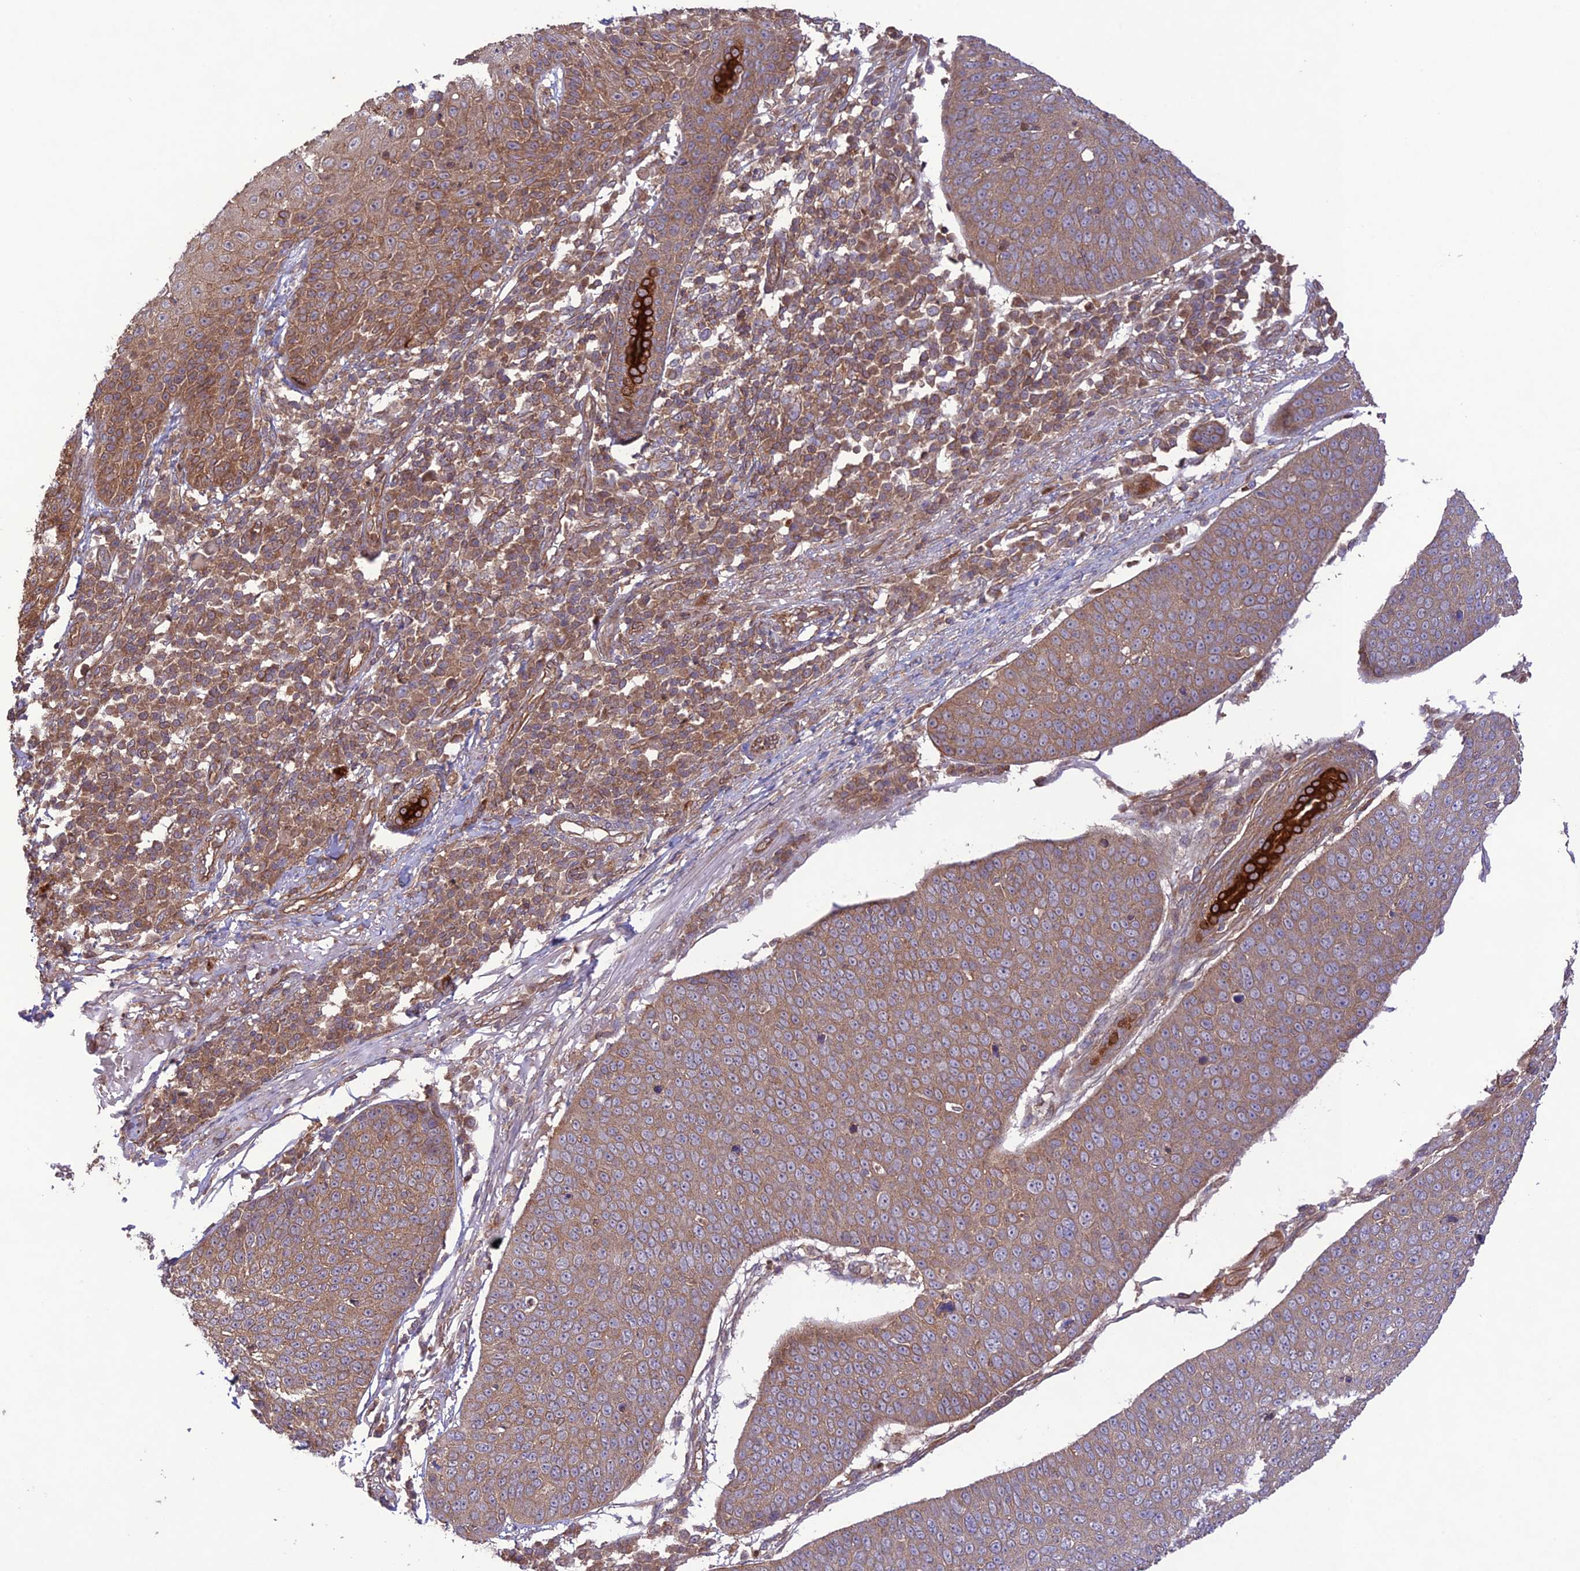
{"staining": {"intensity": "moderate", "quantity": ">75%", "location": "cytoplasmic/membranous"}, "tissue": "skin cancer", "cell_type": "Tumor cells", "image_type": "cancer", "snomed": [{"axis": "morphology", "description": "Squamous cell carcinoma, NOS"}, {"axis": "topography", "description": "Skin"}], "caption": "DAB immunohistochemical staining of squamous cell carcinoma (skin) shows moderate cytoplasmic/membranous protein expression in approximately >75% of tumor cells.", "gene": "FCHSD1", "patient": {"sex": "male", "age": 71}}